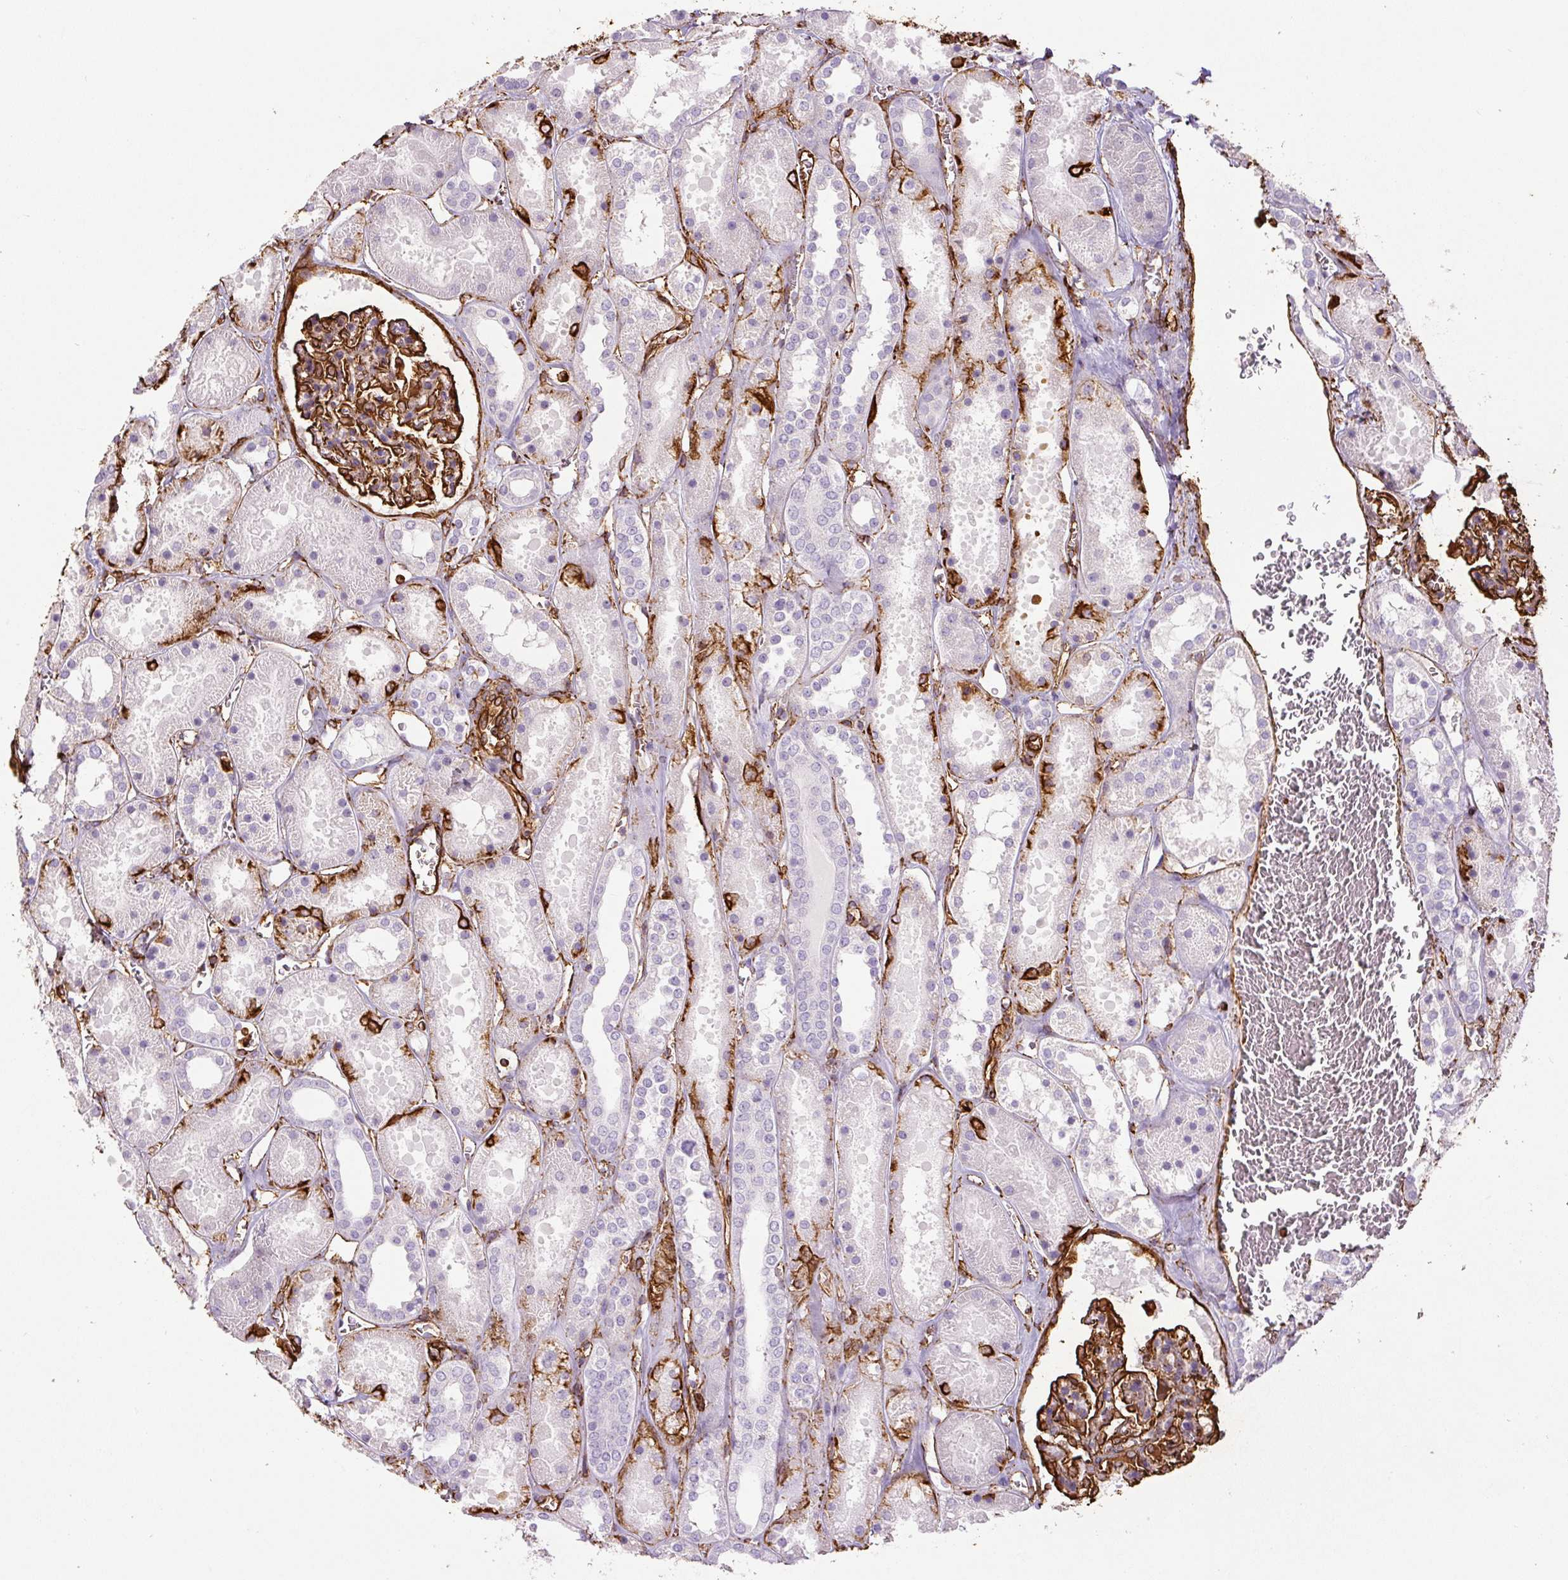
{"staining": {"intensity": "strong", "quantity": "25%-75%", "location": "cytoplasmic/membranous"}, "tissue": "kidney", "cell_type": "Cells in glomeruli", "image_type": "normal", "snomed": [{"axis": "morphology", "description": "Normal tissue, NOS"}, {"axis": "topography", "description": "Kidney"}], "caption": "Kidney stained with a brown dye shows strong cytoplasmic/membranous positive staining in approximately 25%-75% of cells in glomeruli.", "gene": "VIM", "patient": {"sex": "female", "age": 41}}